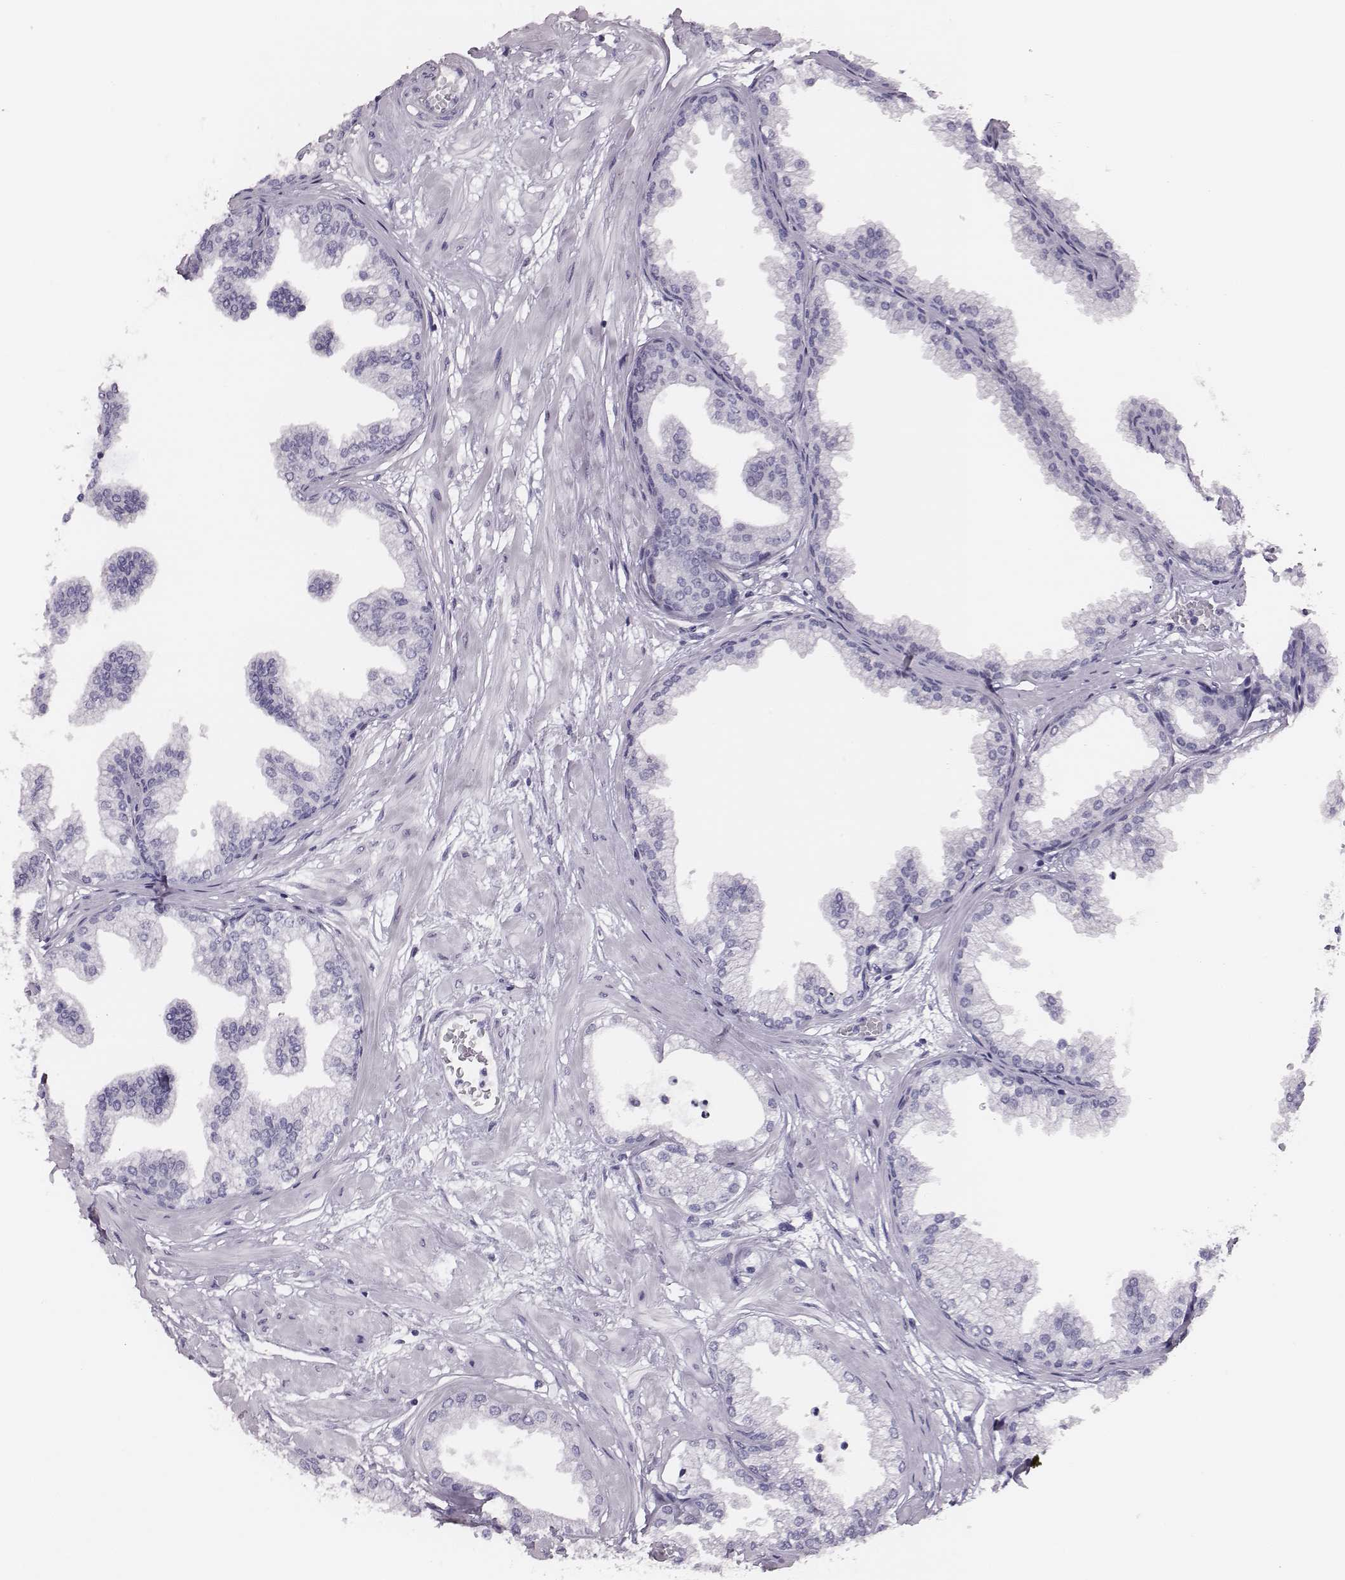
{"staining": {"intensity": "negative", "quantity": "none", "location": "none"}, "tissue": "prostate", "cell_type": "Glandular cells", "image_type": "normal", "snomed": [{"axis": "morphology", "description": "Normal tissue, NOS"}, {"axis": "topography", "description": "Prostate"}], "caption": "There is no significant positivity in glandular cells of prostate. The staining was performed using DAB to visualize the protein expression in brown, while the nuclei were stained in blue with hematoxylin (Magnification: 20x).", "gene": "H1", "patient": {"sex": "male", "age": 37}}